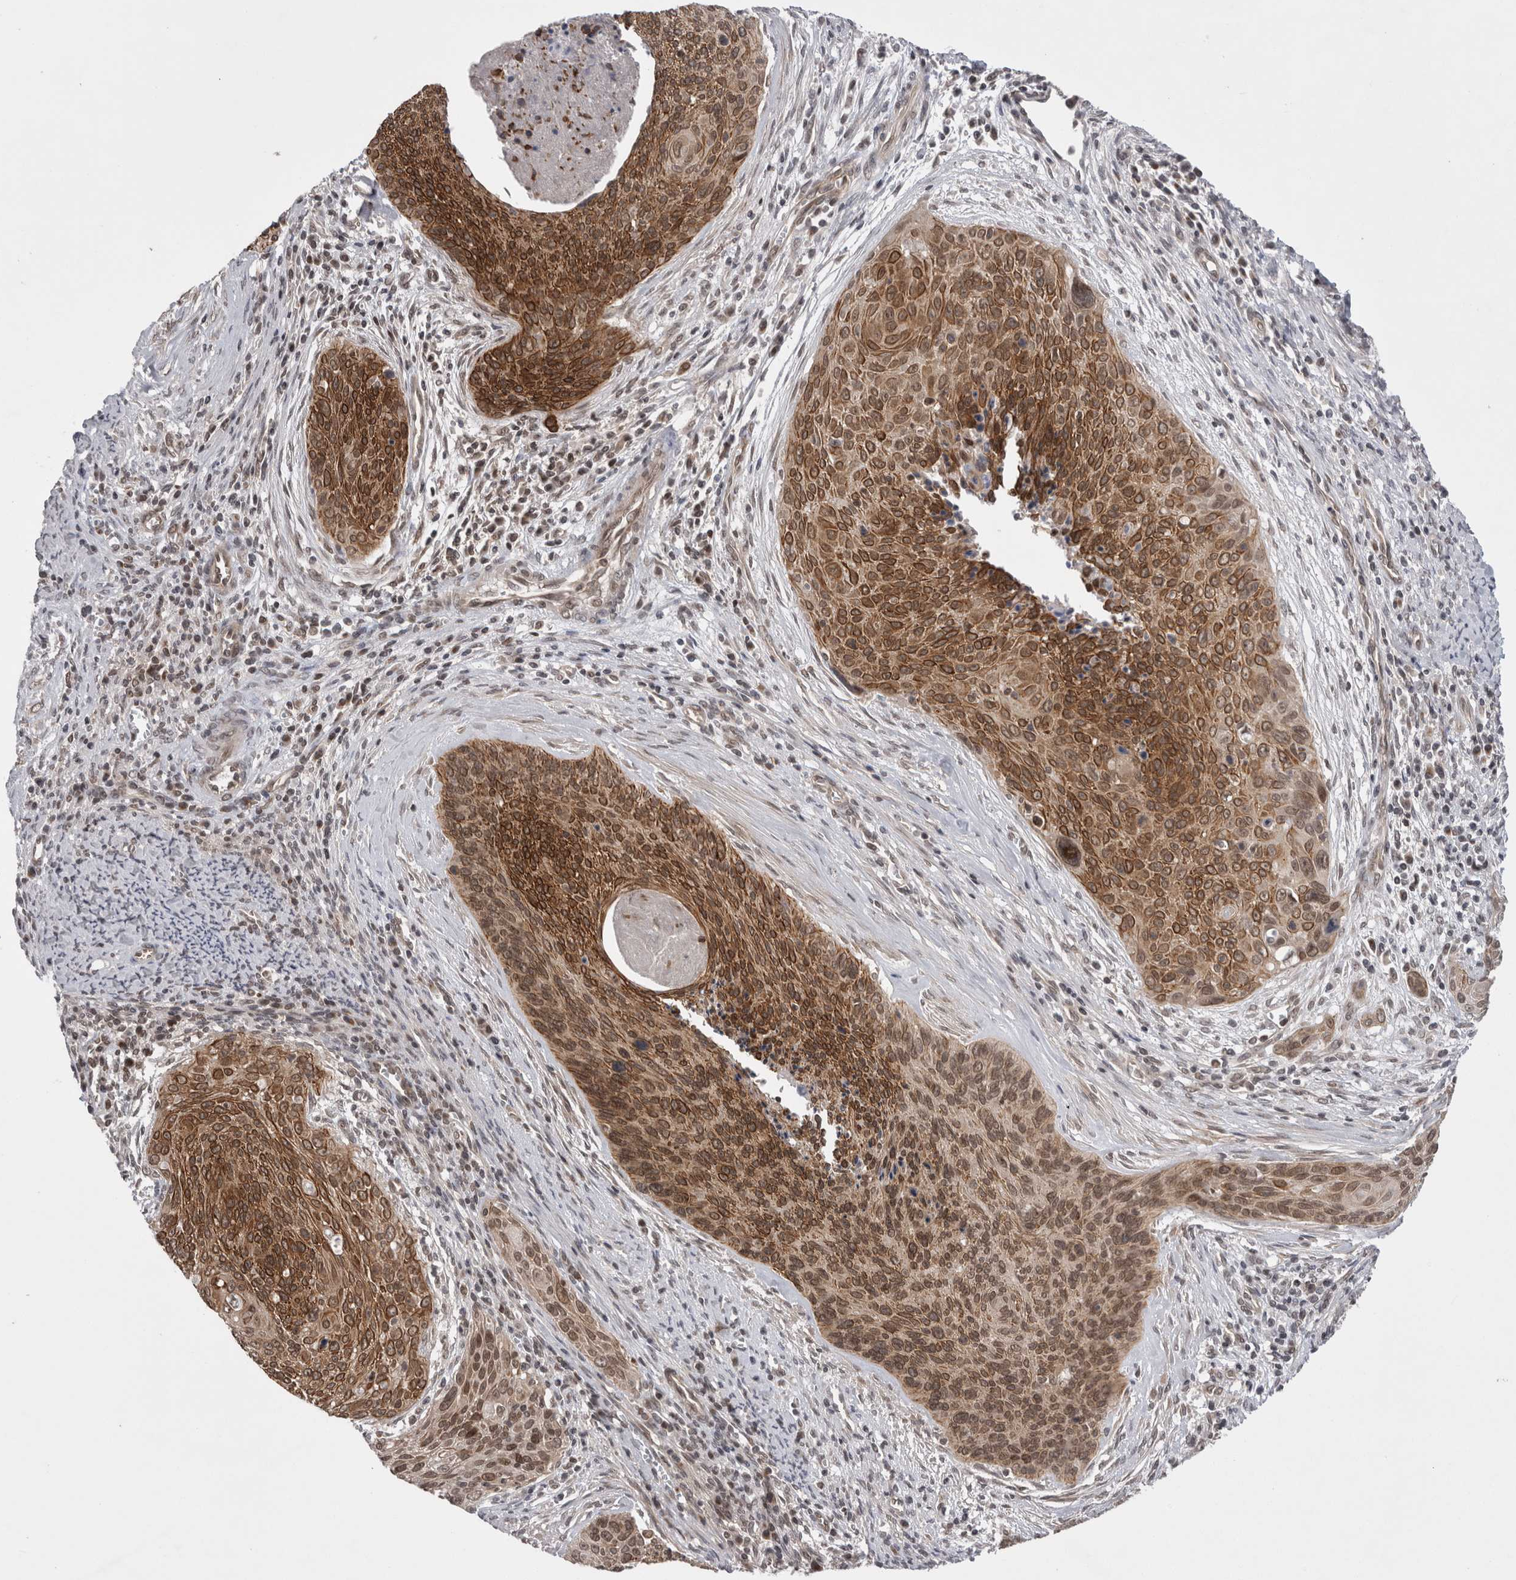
{"staining": {"intensity": "strong", "quantity": ">75%", "location": "cytoplasmic/membranous,nuclear"}, "tissue": "cervical cancer", "cell_type": "Tumor cells", "image_type": "cancer", "snomed": [{"axis": "morphology", "description": "Squamous cell carcinoma, NOS"}, {"axis": "topography", "description": "Cervix"}], "caption": "Cervical cancer (squamous cell carcinoma) tissue shows strong cytoplasmic/membranous and nuclear positivity in about >75% of tumor cells", "gene": "ZNF341", "patient": {"sex": "female", "age": 55}}